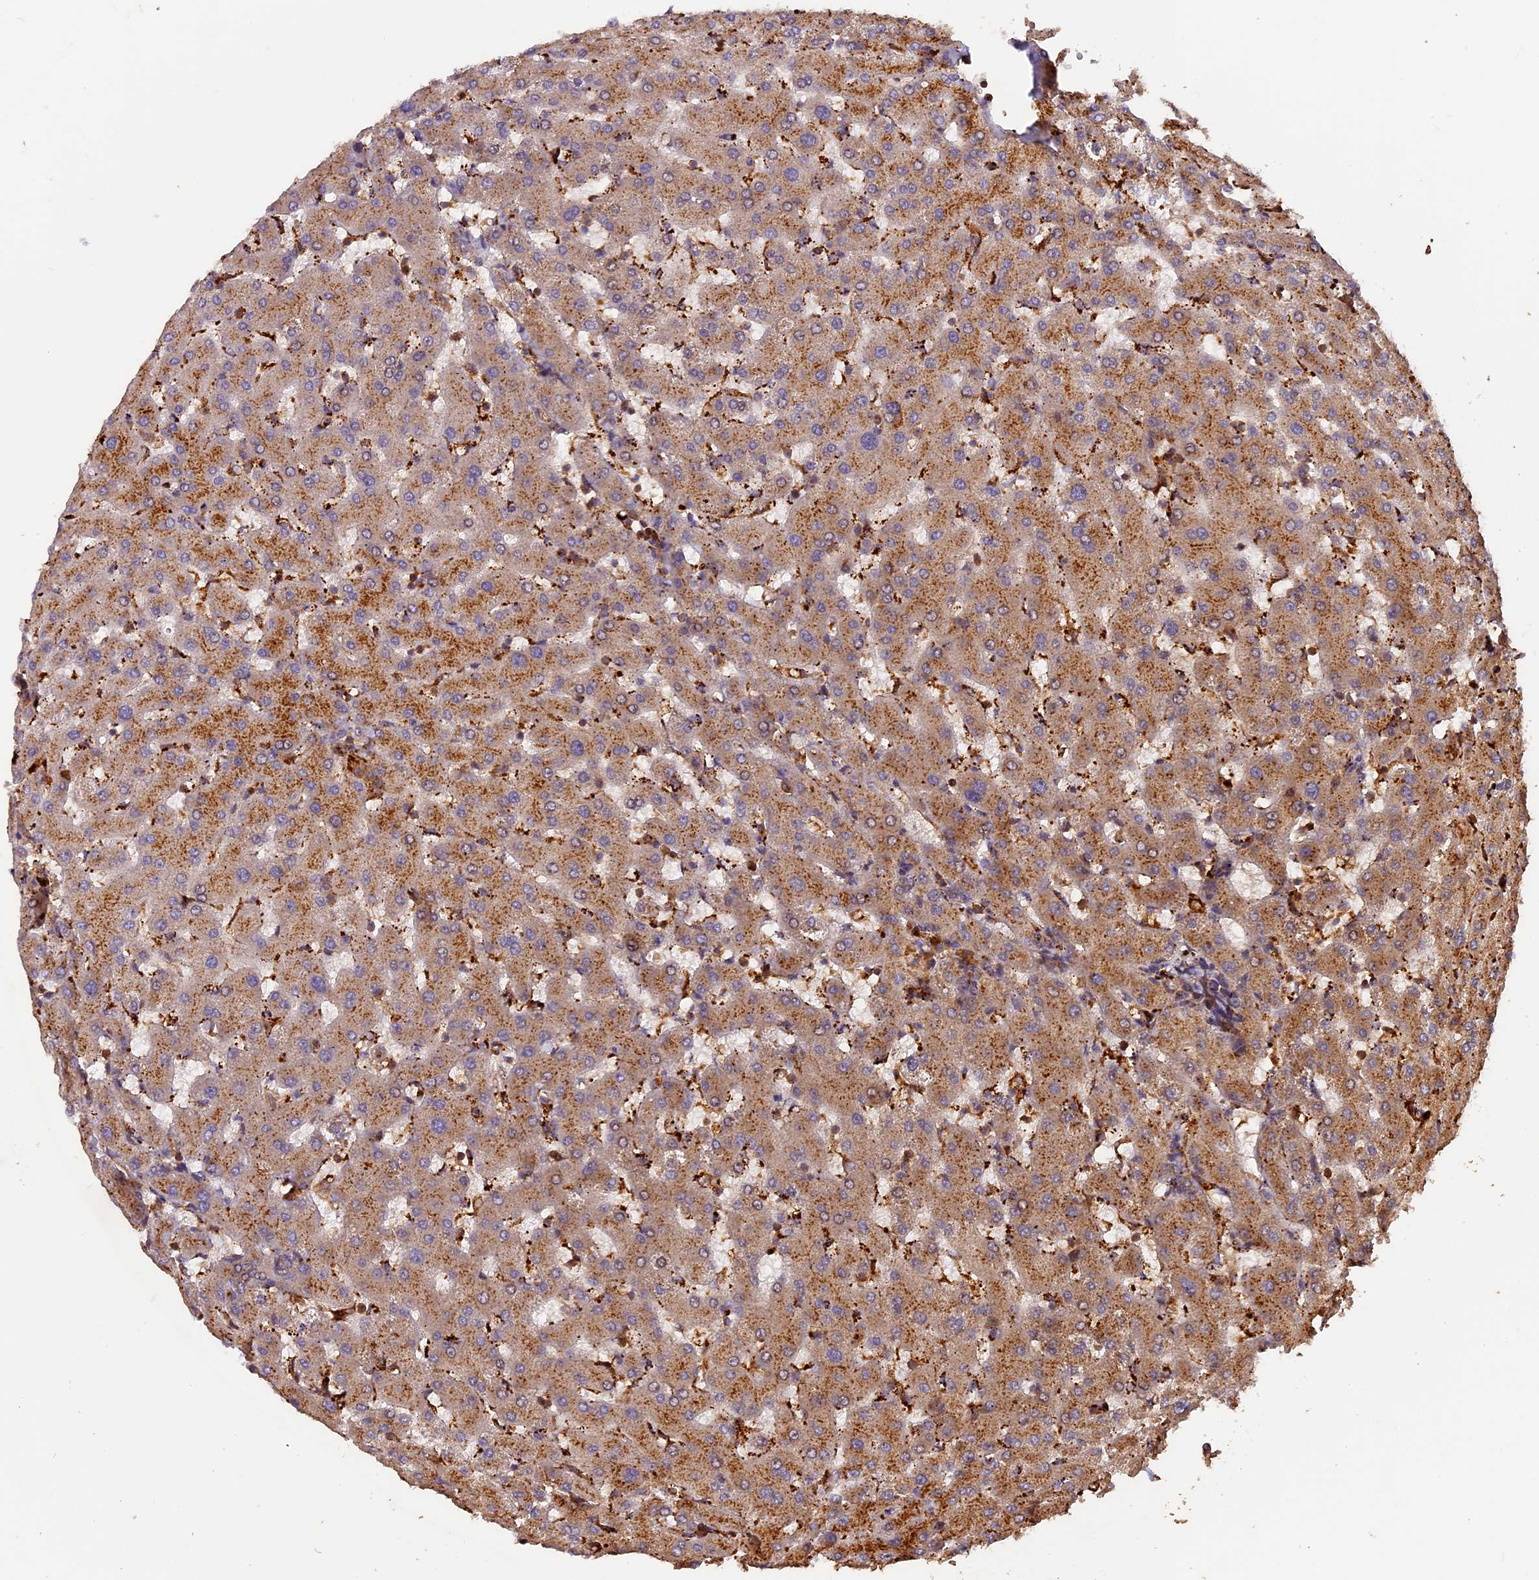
{"staining": {"intensity": "weak", "quantity": "25%-75%", "location": "cytoplasmic/membranous"}, "tissue": "liver", "cell_type": "Cholangiocytes", "image_type": "normal", "snomed": [{"axis": "morphology", "description": "Normal tissue, NOS"}, {"axis": "topography", "description": "Liver"}], "caption": "Protein staining exhibits weak cytoplasmic/membranous positivity in about 25%-75% of cholangiocytes in benign liver. The protein is stained brown, and the nuclei are stained in blue (DAB (3,3'-diaminobenzidine) IHC with brightfield microscopy, high magnification).", "gene": "MMP15", "patient": {"sex": "female", "age": 63}}